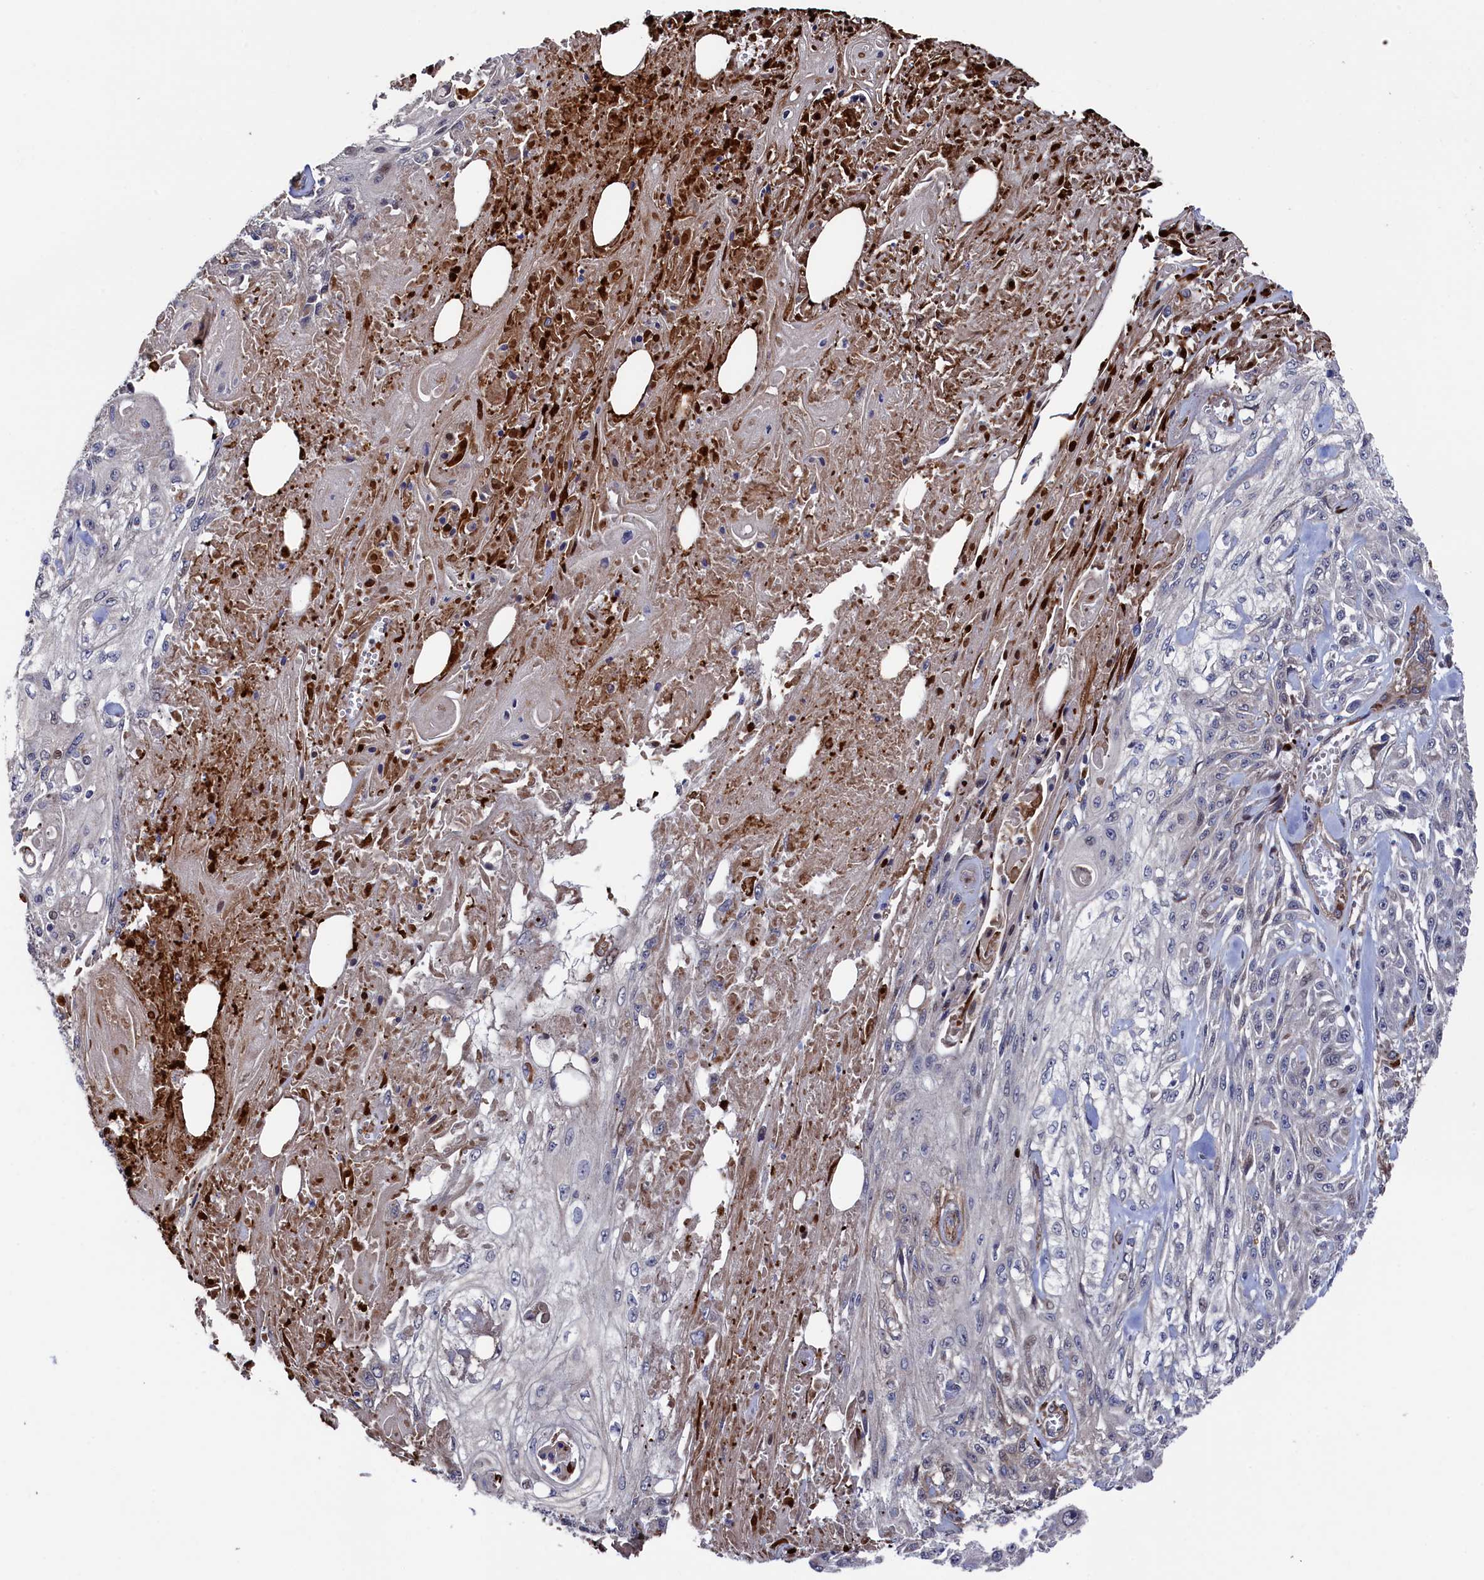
{"staining": {"intensity": "negative", "quantity": "none", "location": "none"}, "tissue": "skin cancer", "cell_type": "Tumor cells", "image_type": "cancer", "snomed": [{"axis": "morphology", "description": "Squamous cell carcinoma, NOS"}, {"axis": "morphology", "description": "Squamous cell carcinoma, metastatic, NOS"}, {"axis": "topography", "description": "Skin"}, {"axis": "topography", "description": "Lymph node"}], "caption": "Skin cancer was stained to show a protein in brown. There is no significant staining in tumor cells. (Stains: DAB immunohistochemistry (IHC) with hematoxylin counter stain, Microscopy: brightfield microscopy at high magnification).", "gene": "ZNF891", "patient": {"sex": "male", "age": 75}}